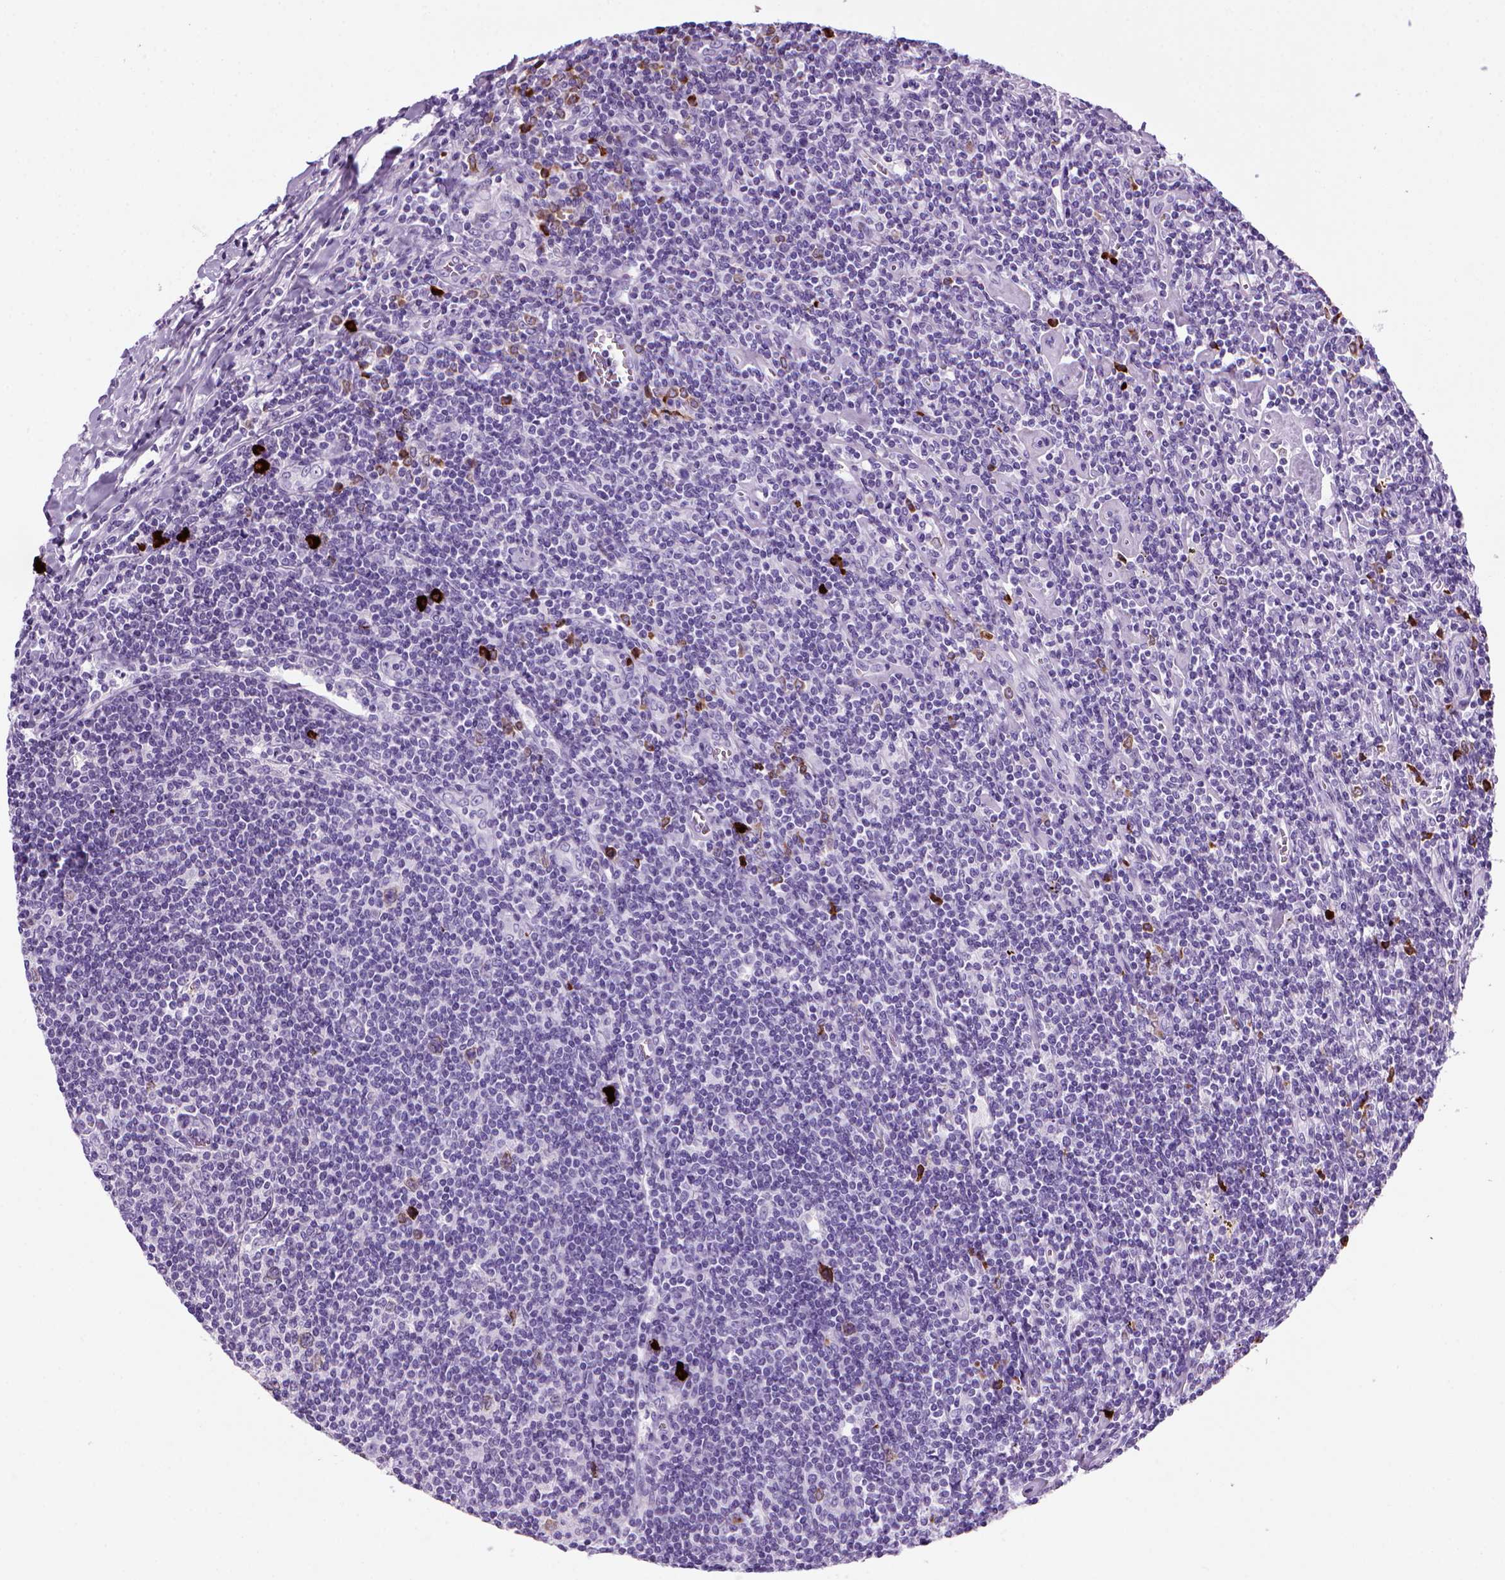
{"staining": {"intensity": "negative", "quantity": "none", "location": "none"}, "tissue": "lymphoma", "cell_type": "Tumor cells", "image_type": "cancer", "snomed": [{"axis": "morphology", "description": "Hodgkin's disease, NOS"}, {"axis": "topography", "description": "Lymph node"}], "caption": "Immunohistochemistry (IHC) micrograph of lymphoma stained for a protein (brown), which exhibits no positivity in tumor cells. The staining was performed using DAB (3,3'-diaminobenzidine) to visualize the protein expression in brown, while the nuclei were stained in blue with hematoxylin (Magnification: 20x).", "gene": "MZB1", "patient": {"sex": "male", "age": 40}}